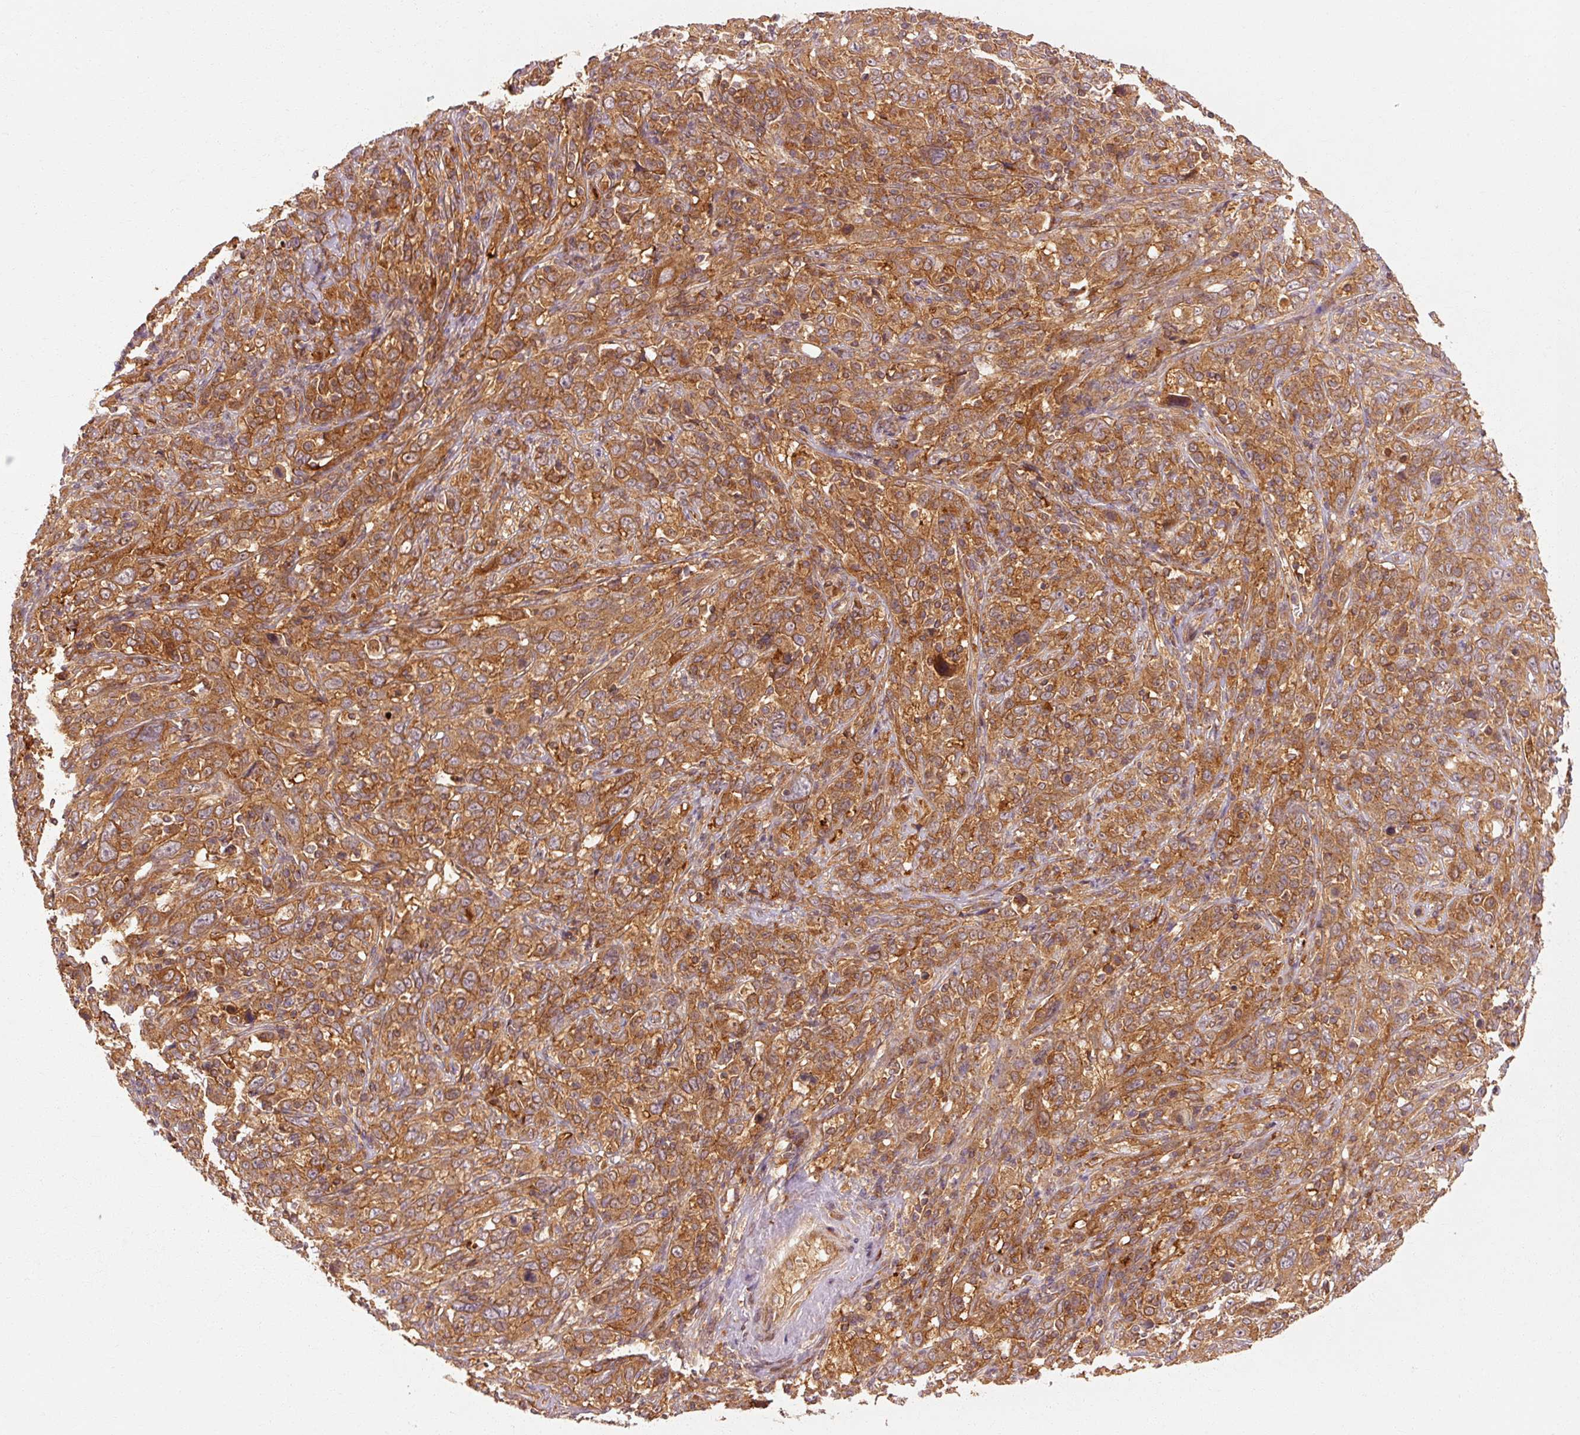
{"staining": {"intensity": "moderate", "quantity": ">75%", "location": "cytoplasmic/membranous"}, "tissue": "cervical cancer", "cell_type": "Tumor cells", "image_type": "cancer", "snomed": [{"axis": "morphology", "description": "Squamous cell carcinoma, NOS"}, {"axis": "topography", "description": "Cervix"}], "caption": "Immunohistochemical staining of cervical cancer reveals medium levels of moderate cytoplasmic/membranous staining in approximately >75% of tumor cells.", "gene": "CTNNA1", "patient": {"sex": "female", "age": 46}}